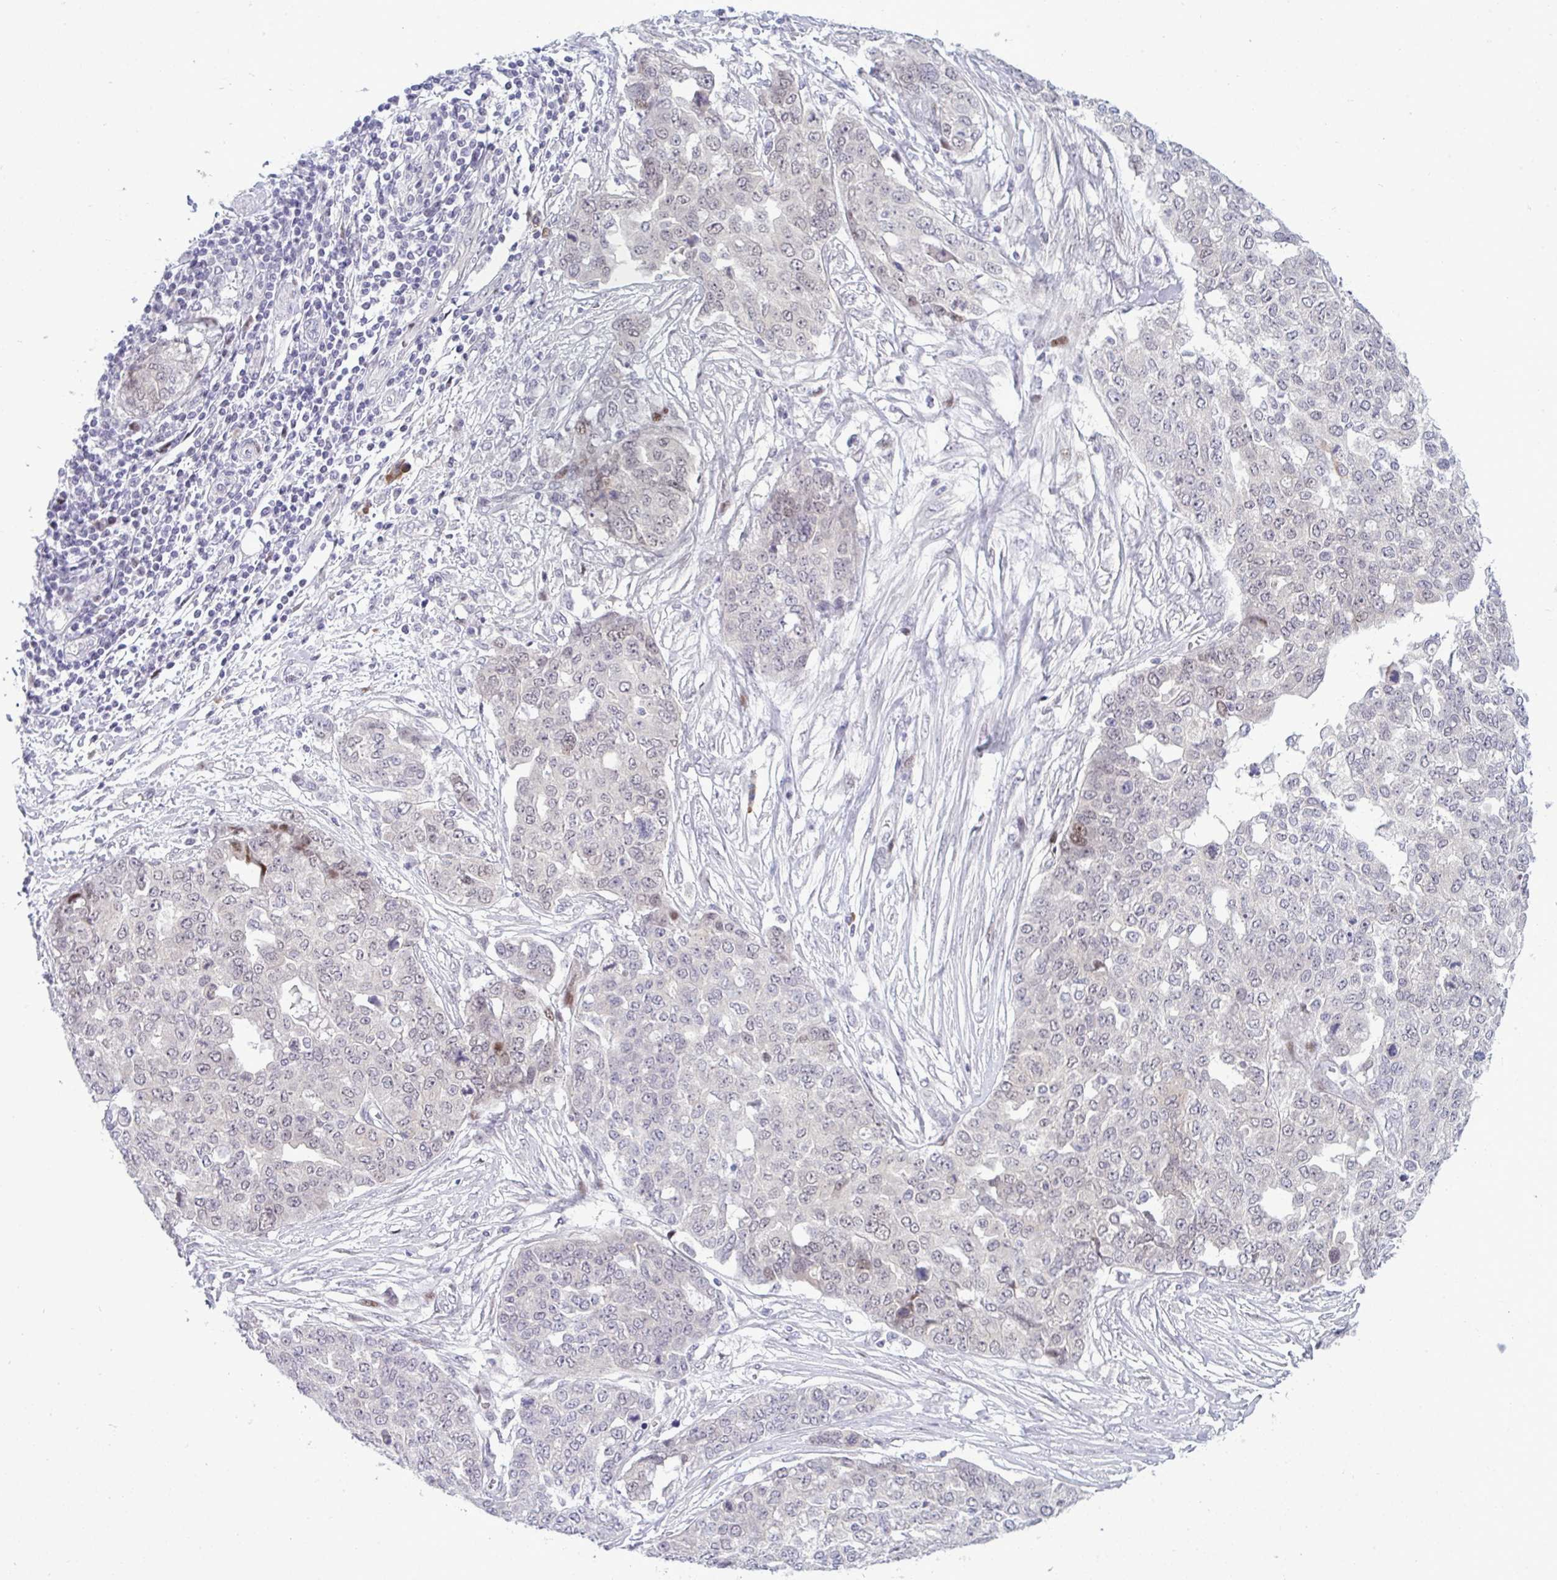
{"staining": {"intensity": "weak", "quantity": "<25%", "location": "nuclear"}, "tissue": "ovarian cancer", "cell_type": "Tumor cells", "image_type": "cancer", "snomed": [{"axis": "morphology", "description": "Cystadenocarcinoma, serous, NOS"}, {"axis": "topography", "description": "Soft tissue"}, {"axis": "topography", "description": "Ovary"}], "caption": "The immunohistochemistry image has no significant positivity in tumor cells of ovarian serous cystadenocarcinoma tissue.", "gene": "TAB1", "patient": {"sex": "female", "age": 57}}